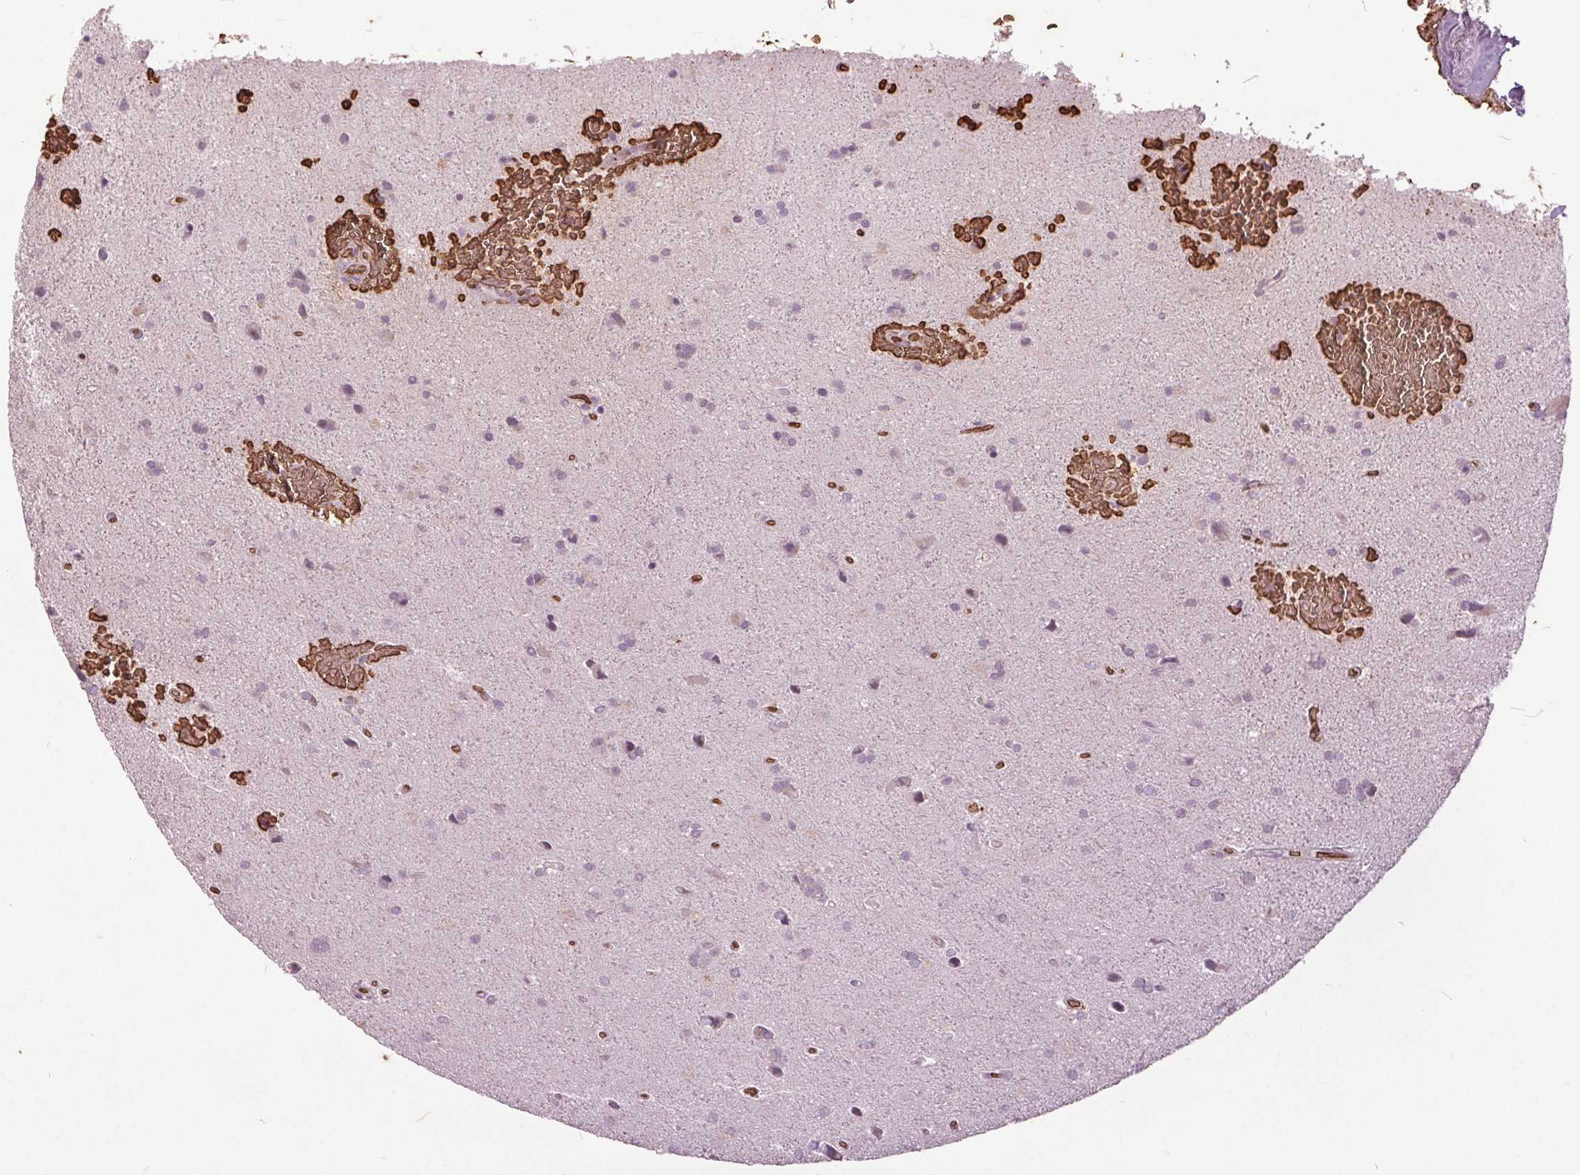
{"staining": {"intensity": "negative", "quantity": "none", "location": "none"}, "tissue": "glioma", "cell_type": "Tumor cells", "image_type": "cancer", "snomed": [{"axis": "morphology", "description": "Glioma, malignant, High grade"}, {"axis": "topography", "description": "Cerebral cortex"}], "caption": "Tumor cells show no significant protein staining in malignant high-grade glioma. Nuclei are stained in blue.", "gene": "SLC4A1", "patient": {"sex": "male", "age": 70}}